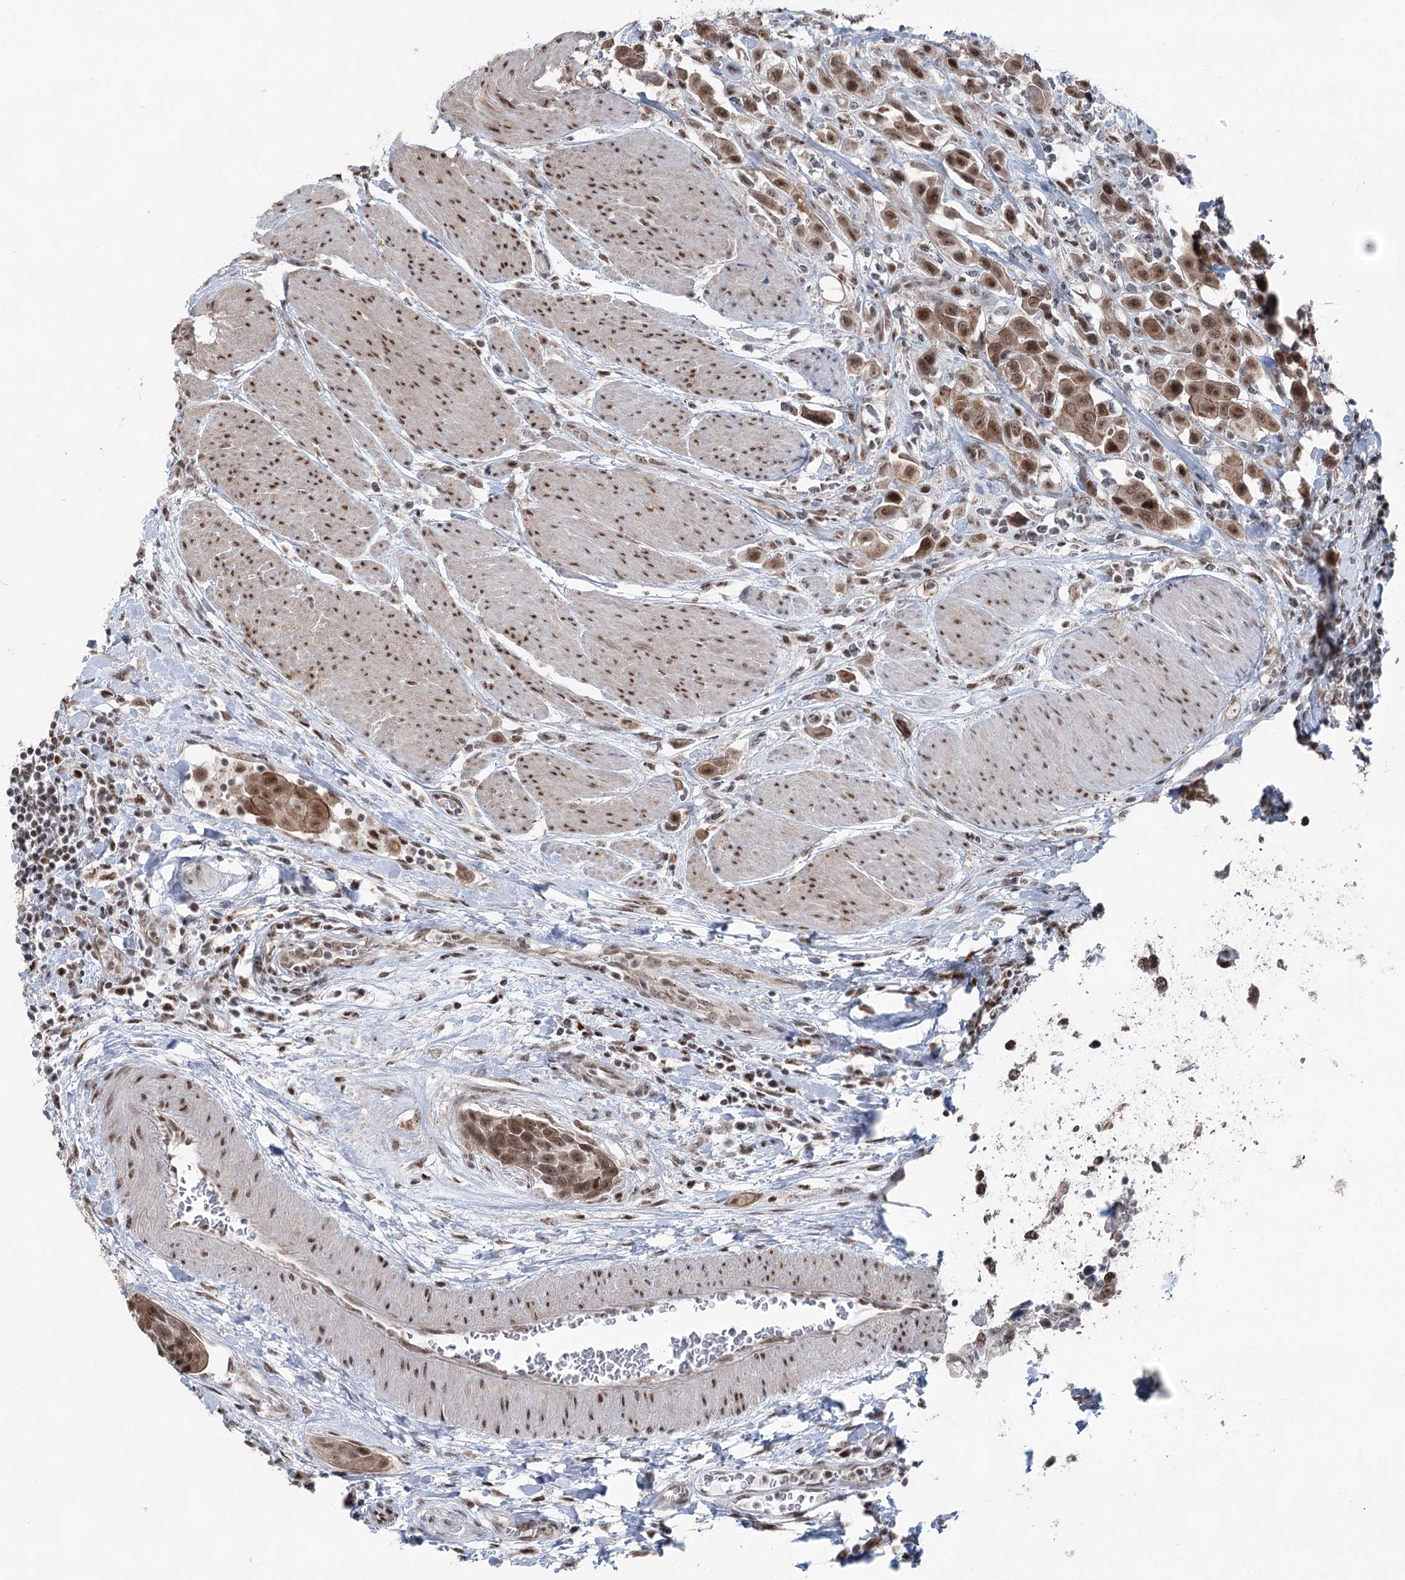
{"staining": {"intensity": "moderate", "quantity": ">75%", "location": "cytoplasmic/membranous,nuclear"}, "tissue": "urothelial cancer", "cell_type": "Tumor cells", "image_type": "cancer", "snomed": [{"axis": "morphology", "description": "Urothelial carcinoma, High grade"}, {"axis": "topography", "description": "Urinary bladder"}], "caption": "Immunohistochemical staining of human urothelial carcinoma (high-grade) displays medium levels of moderate cytoplasmic/membranous and nuclear protein staining in approximately >75% of tumor cells.", "gene": "ZCCHC8", "patient": {"sex": "male", "age": 50}}